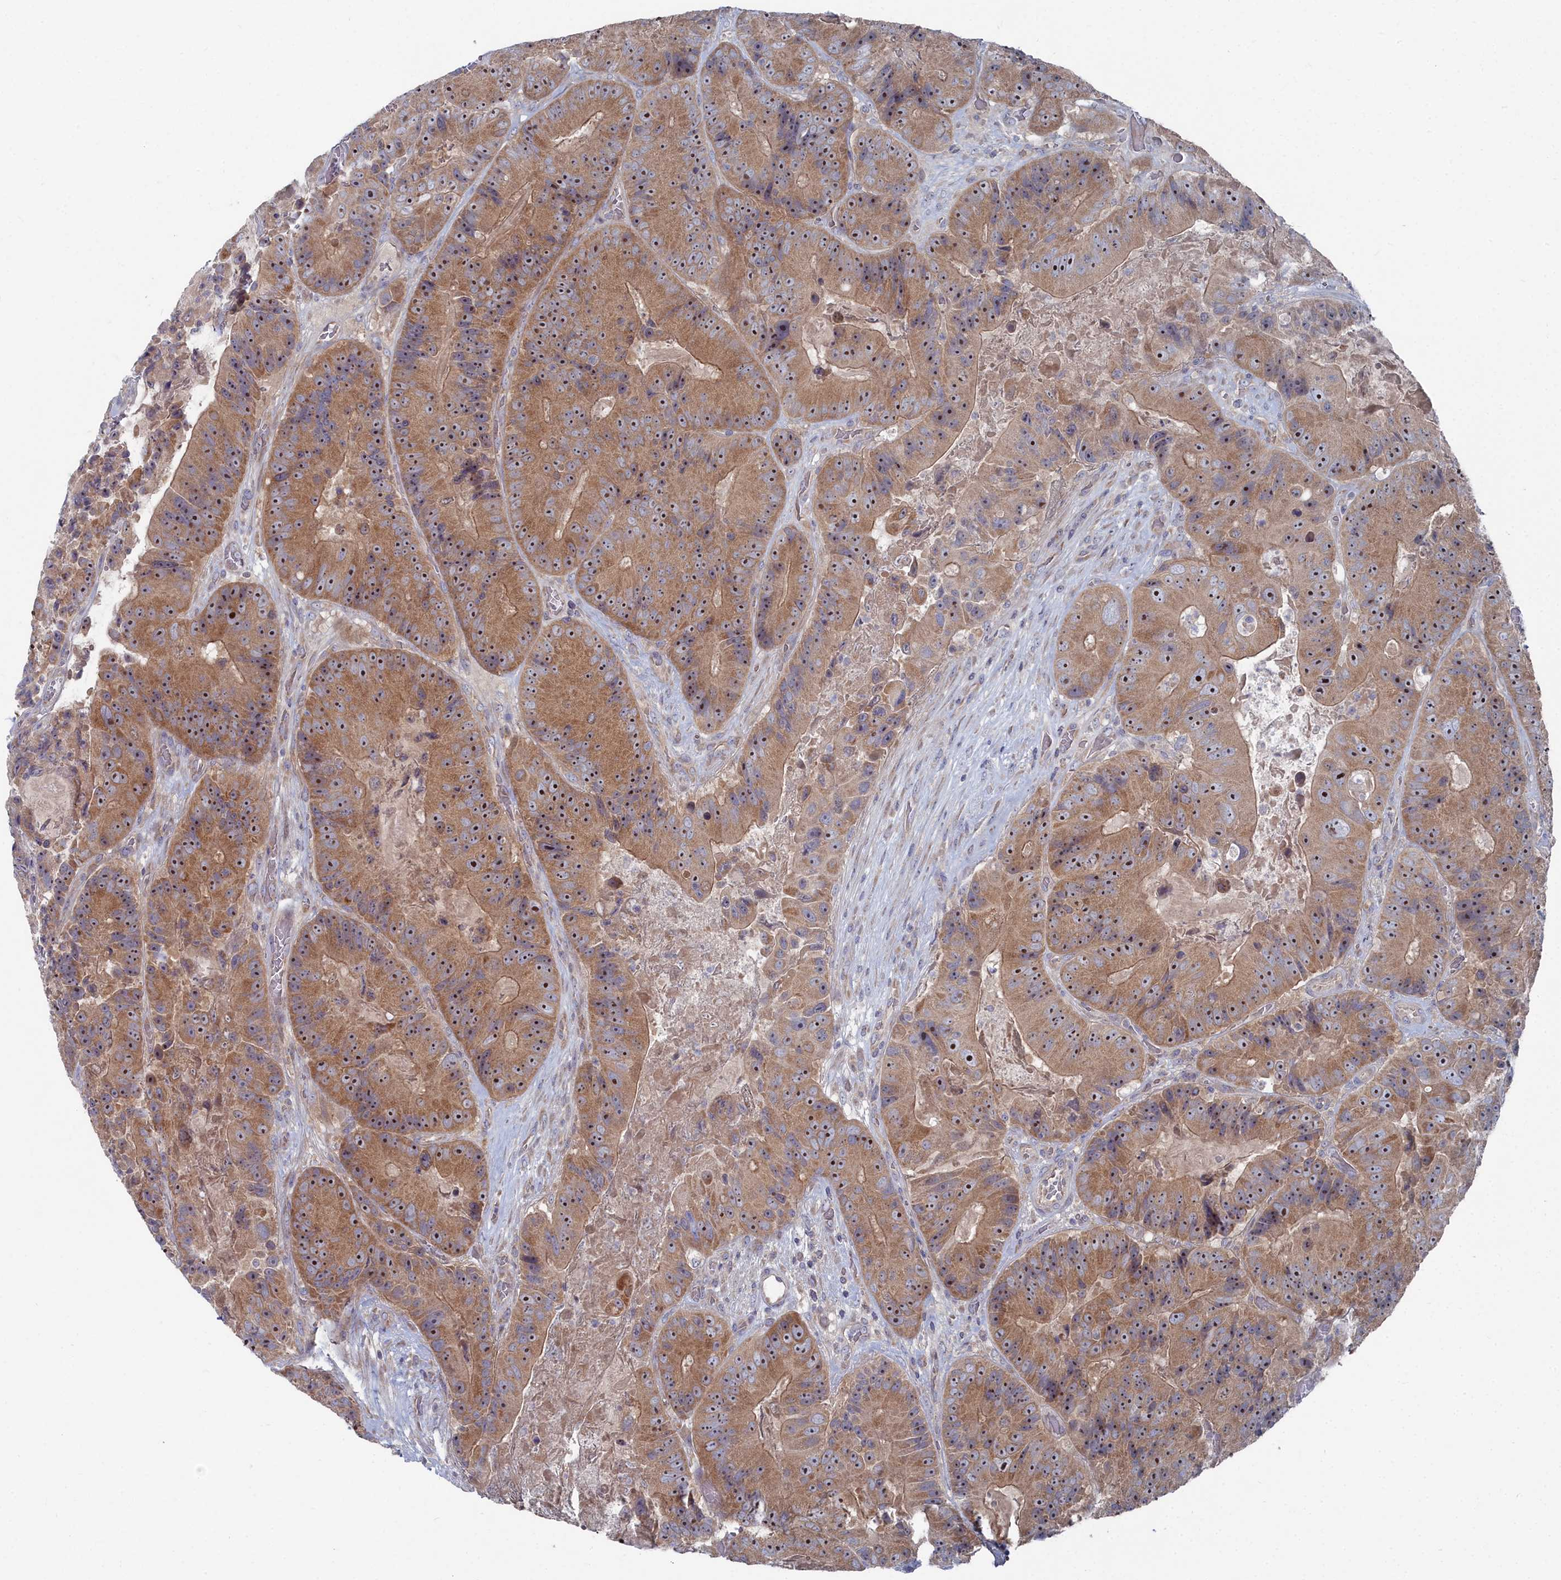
{"staining": {"intensity": "moderate", "quantity": ">75%", "location": "cytoplasmic/membranous,nuclear"}, "tissue": "colorectal cancer", "cell_type": "Tumor cells", "image_type": "cancer", "snomed": [{"axis": "morphology", "description": "Adenocarcinoma, NOS"}, {"axis": "topography", "description": "Colon"}], "caption": "Colorectal cancer (adenocarcinoma) was stained to show a protein in brown. There is medium levels of moderate cytoplasmic/membranous and nuclear expression in about >75% of tumor cells. (DAB (3,3'-diaminobenzidine) IHC with brightfield microscopy, high magnification).", "gene": "CCDC149", "patient": {"sex": "female", "age": 86}}